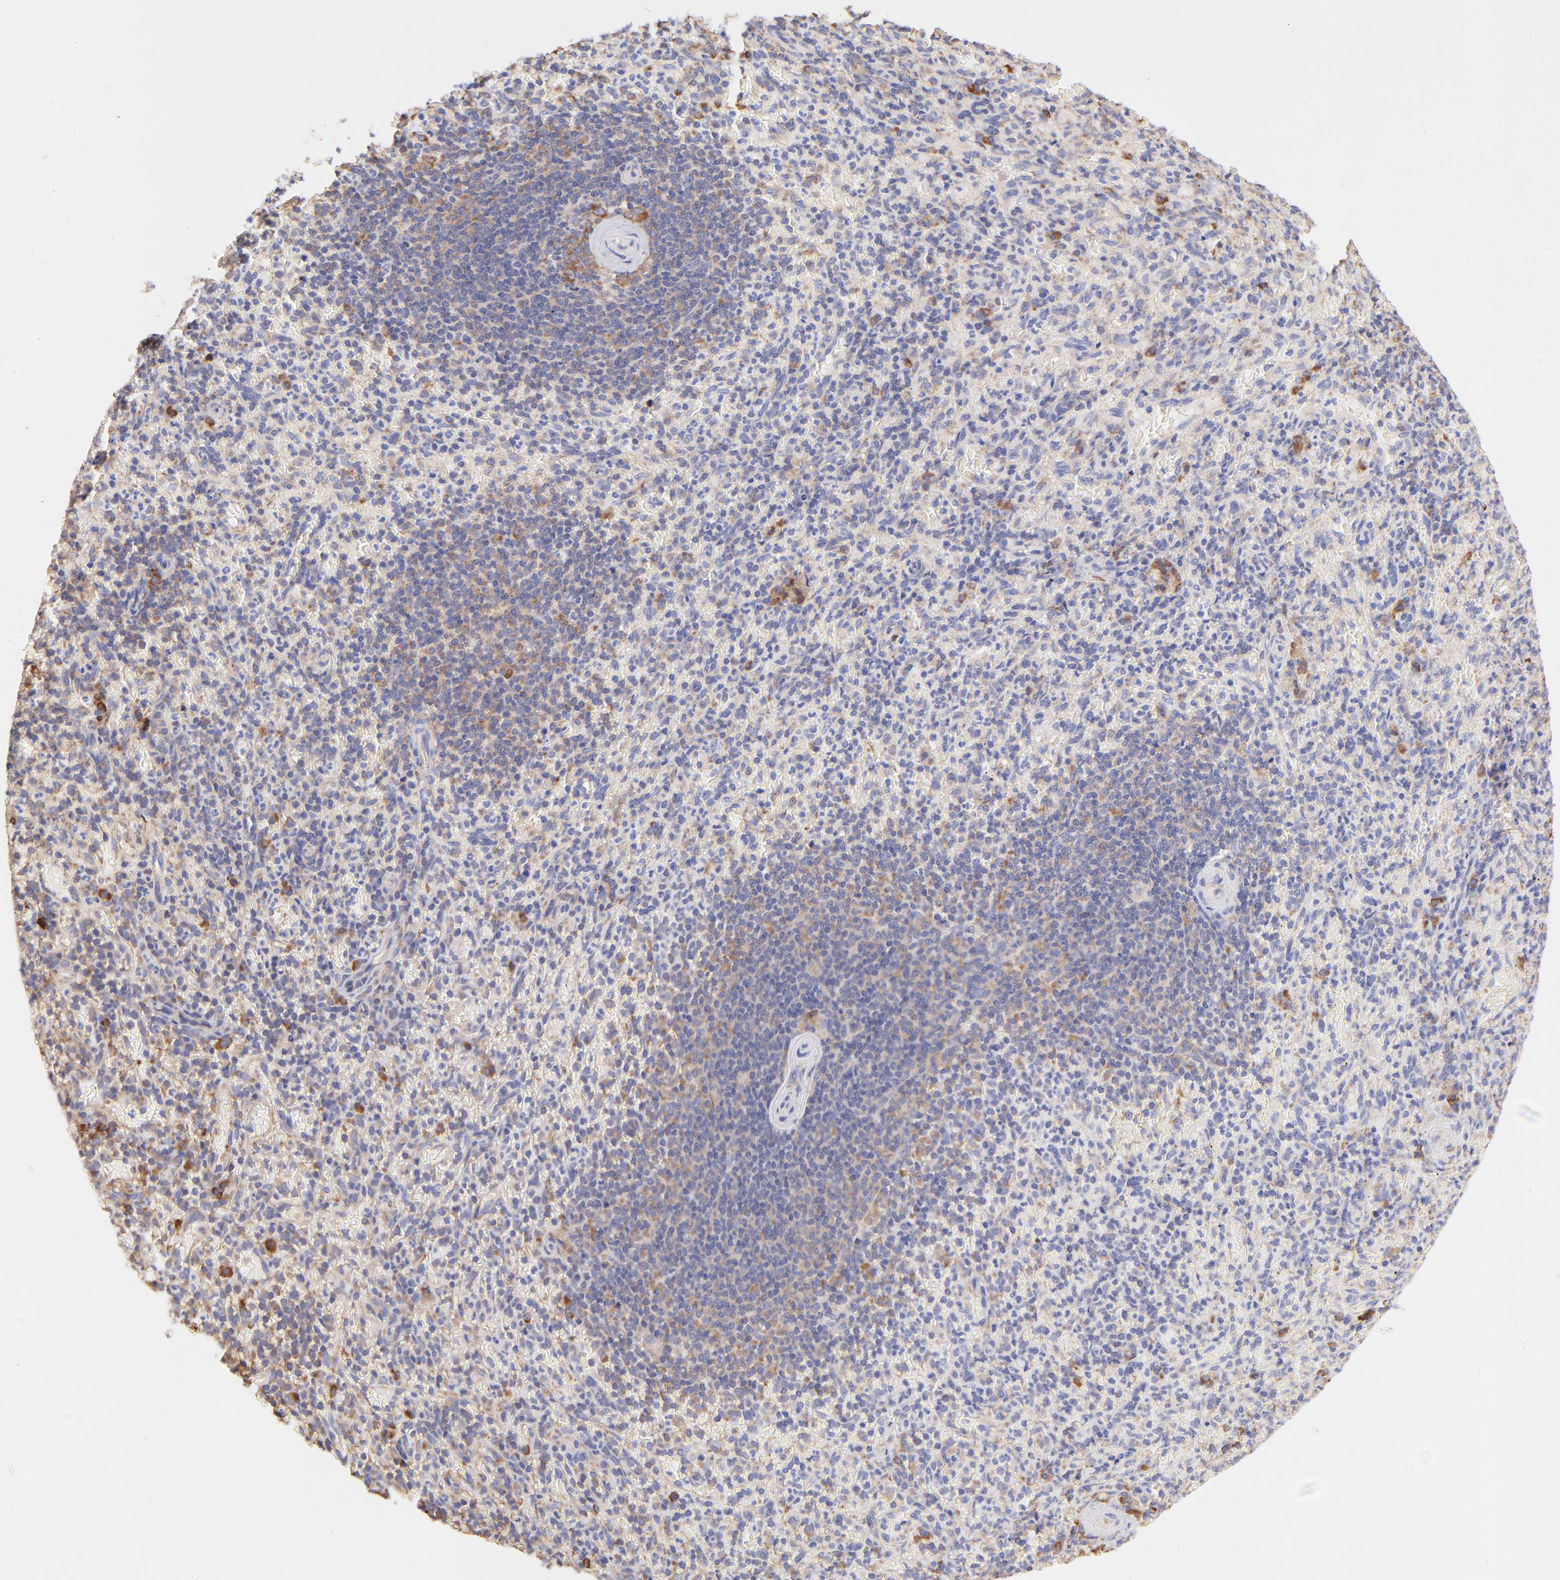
{"staining": {"intensity": "weak", "quantity": "<25%", "location": "cytoplasmic/membranous"}, "tissue": "spleen", "cell_type": "Cells in red pulp", "image_type": "normal", "snomed": [{"axis": "morphology", "description": "Normal tissue, NOS"}, {"axis": "topography", "description": "Spleen"}], "caption": "IHC of unremarkable spleen exhibits no positivity in cells in red pulp.", "gene": "RPL30", "patient": {"sex": "female", "age": 43}}